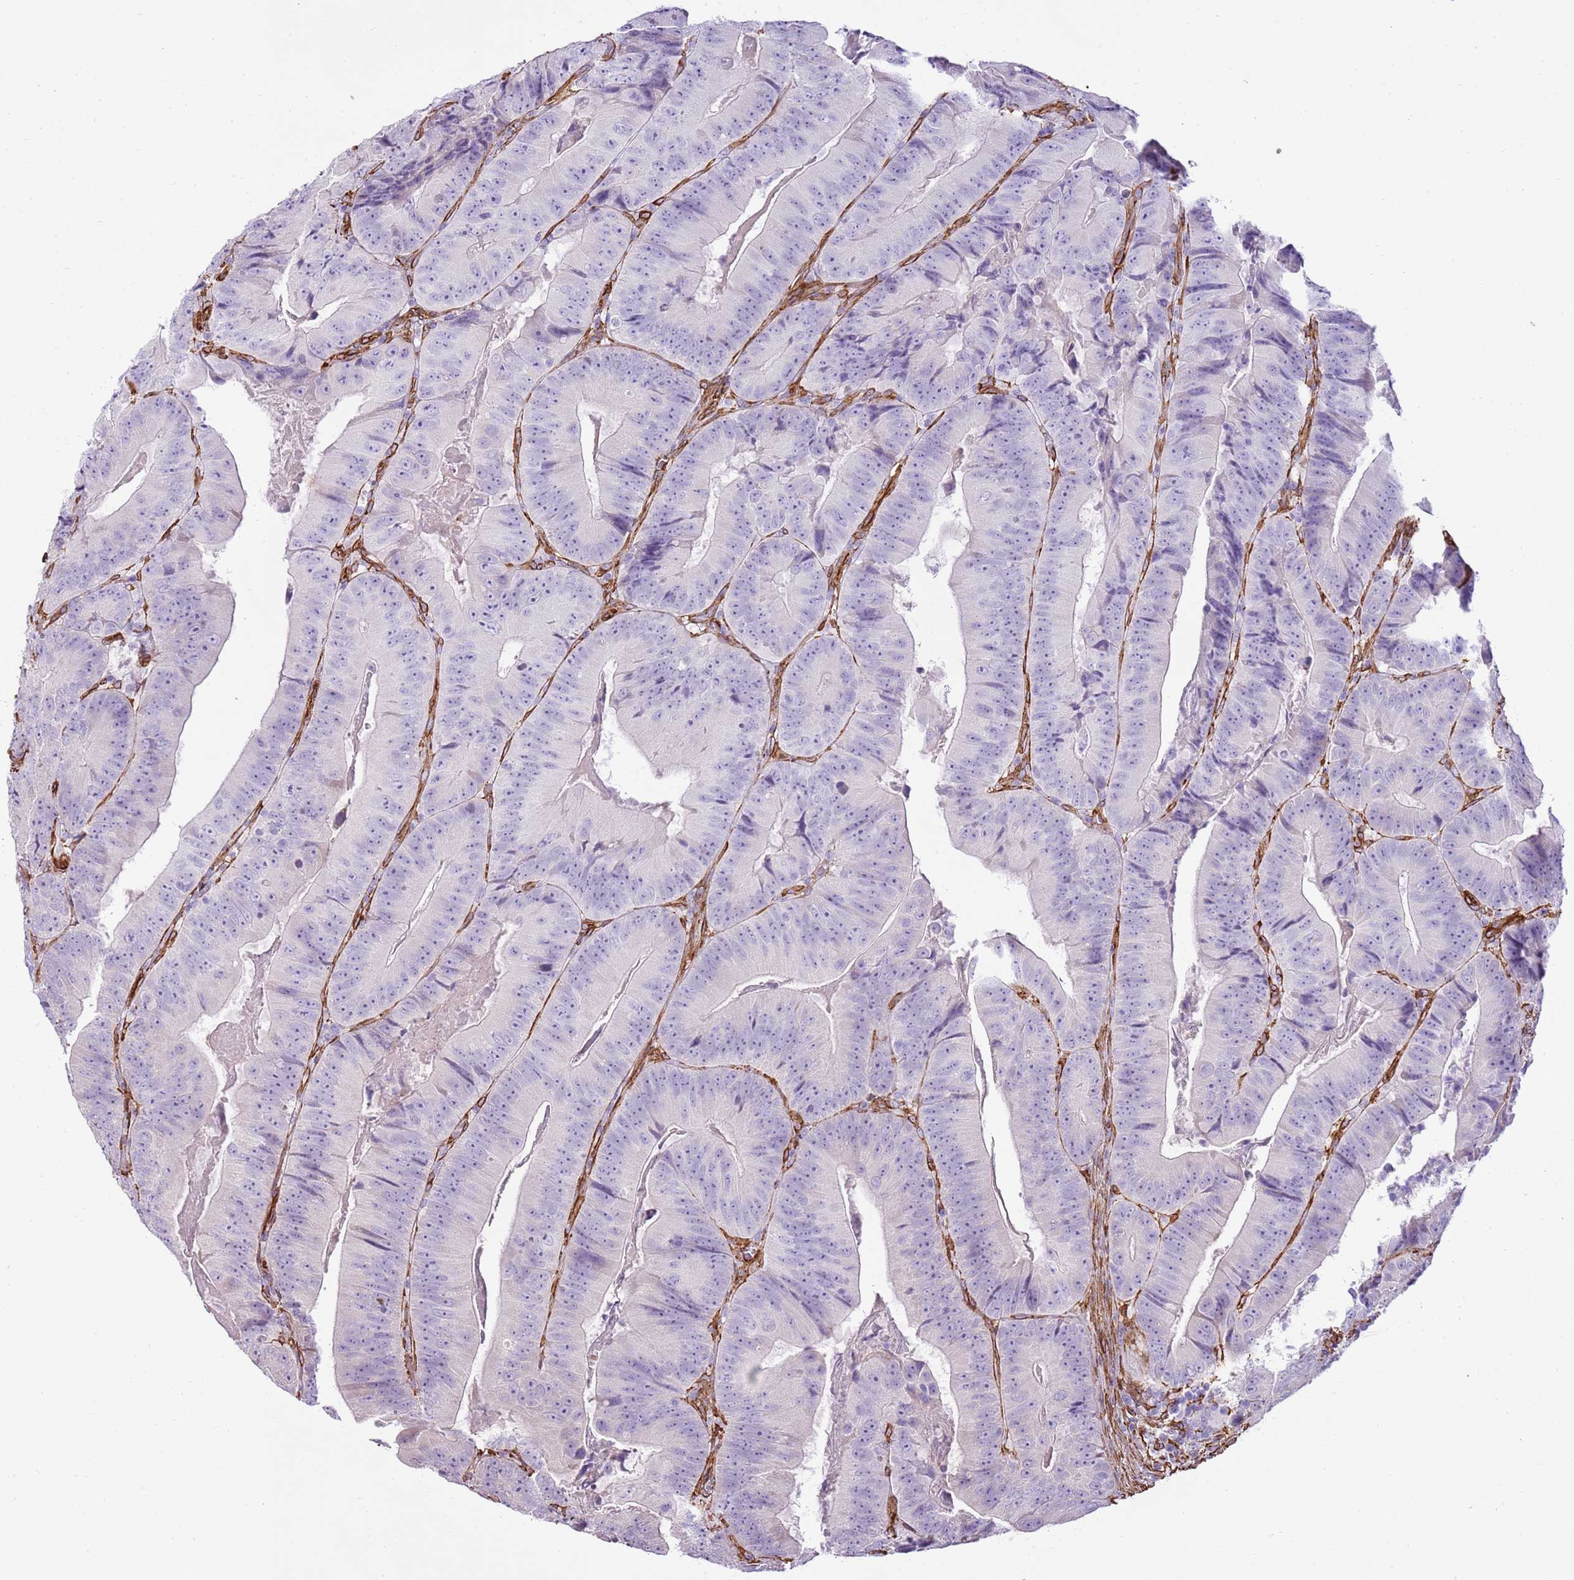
{"staining": {"intensity": "negative", "quantity": "none", "location": "none"}, "tissue": "colorectal cancer", "cell_type": "Tumor cells", "image_type": "cancer", "snomed": [{"axis": "morphology", "description": "Adenocarcinoma, NOS"}, {"axis": "topography", "description": "Colon"}], "caption": "Colorectal cancer (adenocarcinoma) was stained to show a protein in brown. There is no significant staining in tumor cells. (Stains: DAB (3,3'-diaminobenzidine) IHC with hematoxylin counter stain, Microscopy: brightfield microscopy at high magnification).", "gene": "CTDSPL", "patient": {"sex": "female", "age": 86}}